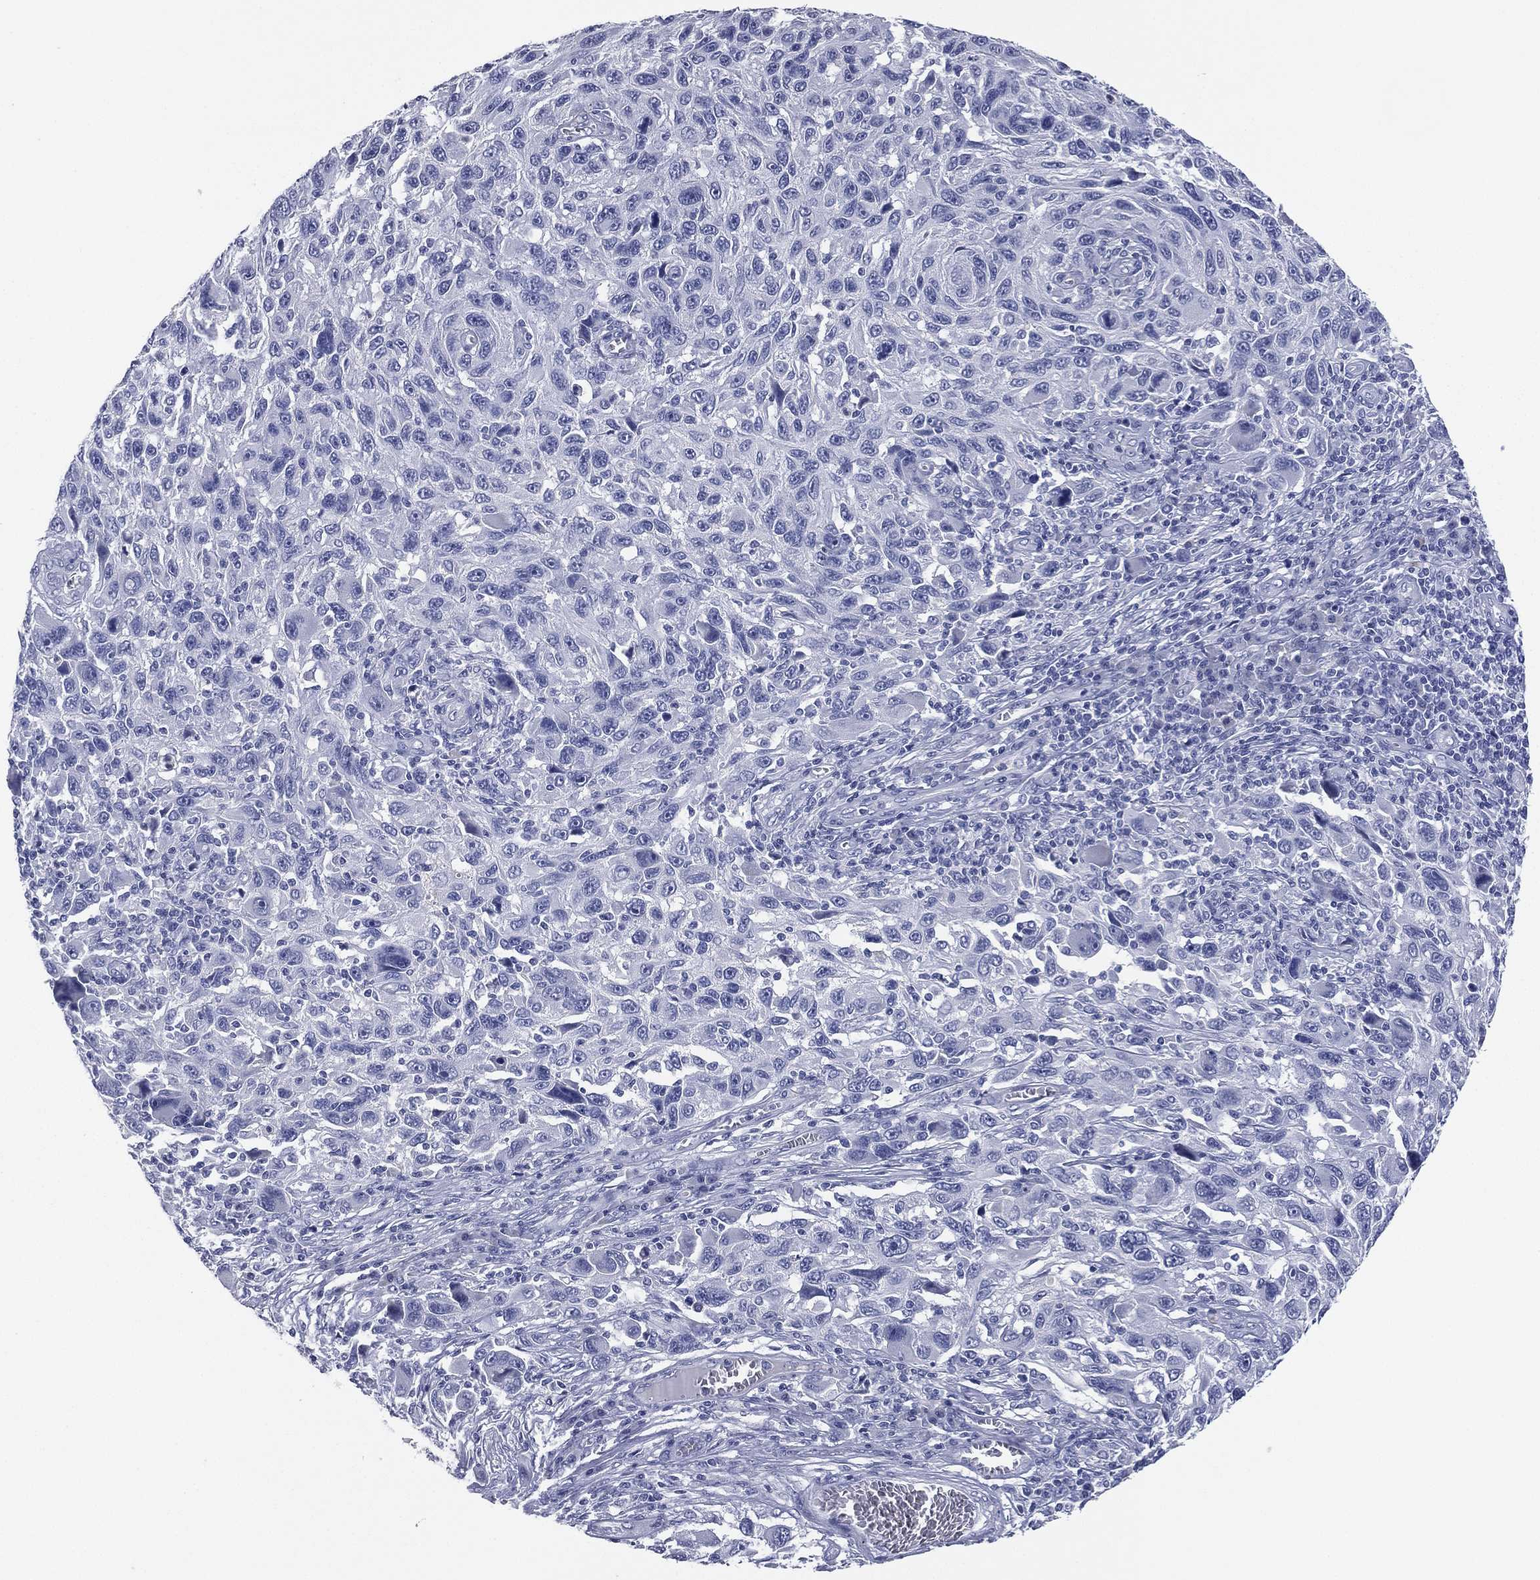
{"staining": {"intensity": "negative", "quantity": "none", "location": "none"}, "tissue": "melanoma", "cell_type": "Tumor cells", "image_type": "cancer", "snomed": [{"axis": "morphology", "description": "Malignant melanoma, NOS"}, {"axis": "topography", "description": "Skin"}], "caption": "DAB (3,3'-diaminobenzidine) immunohistochemical staining of human malignant melanoma displays no significant positivity in tumor cells. The staining is performed using DAB (3,3'-diaminobenzidine) brown chromogen with nuclei counter-stained in using hematoxylin.", "gene": "KRT7", "patient": {"sex": "male", "age": 53}}